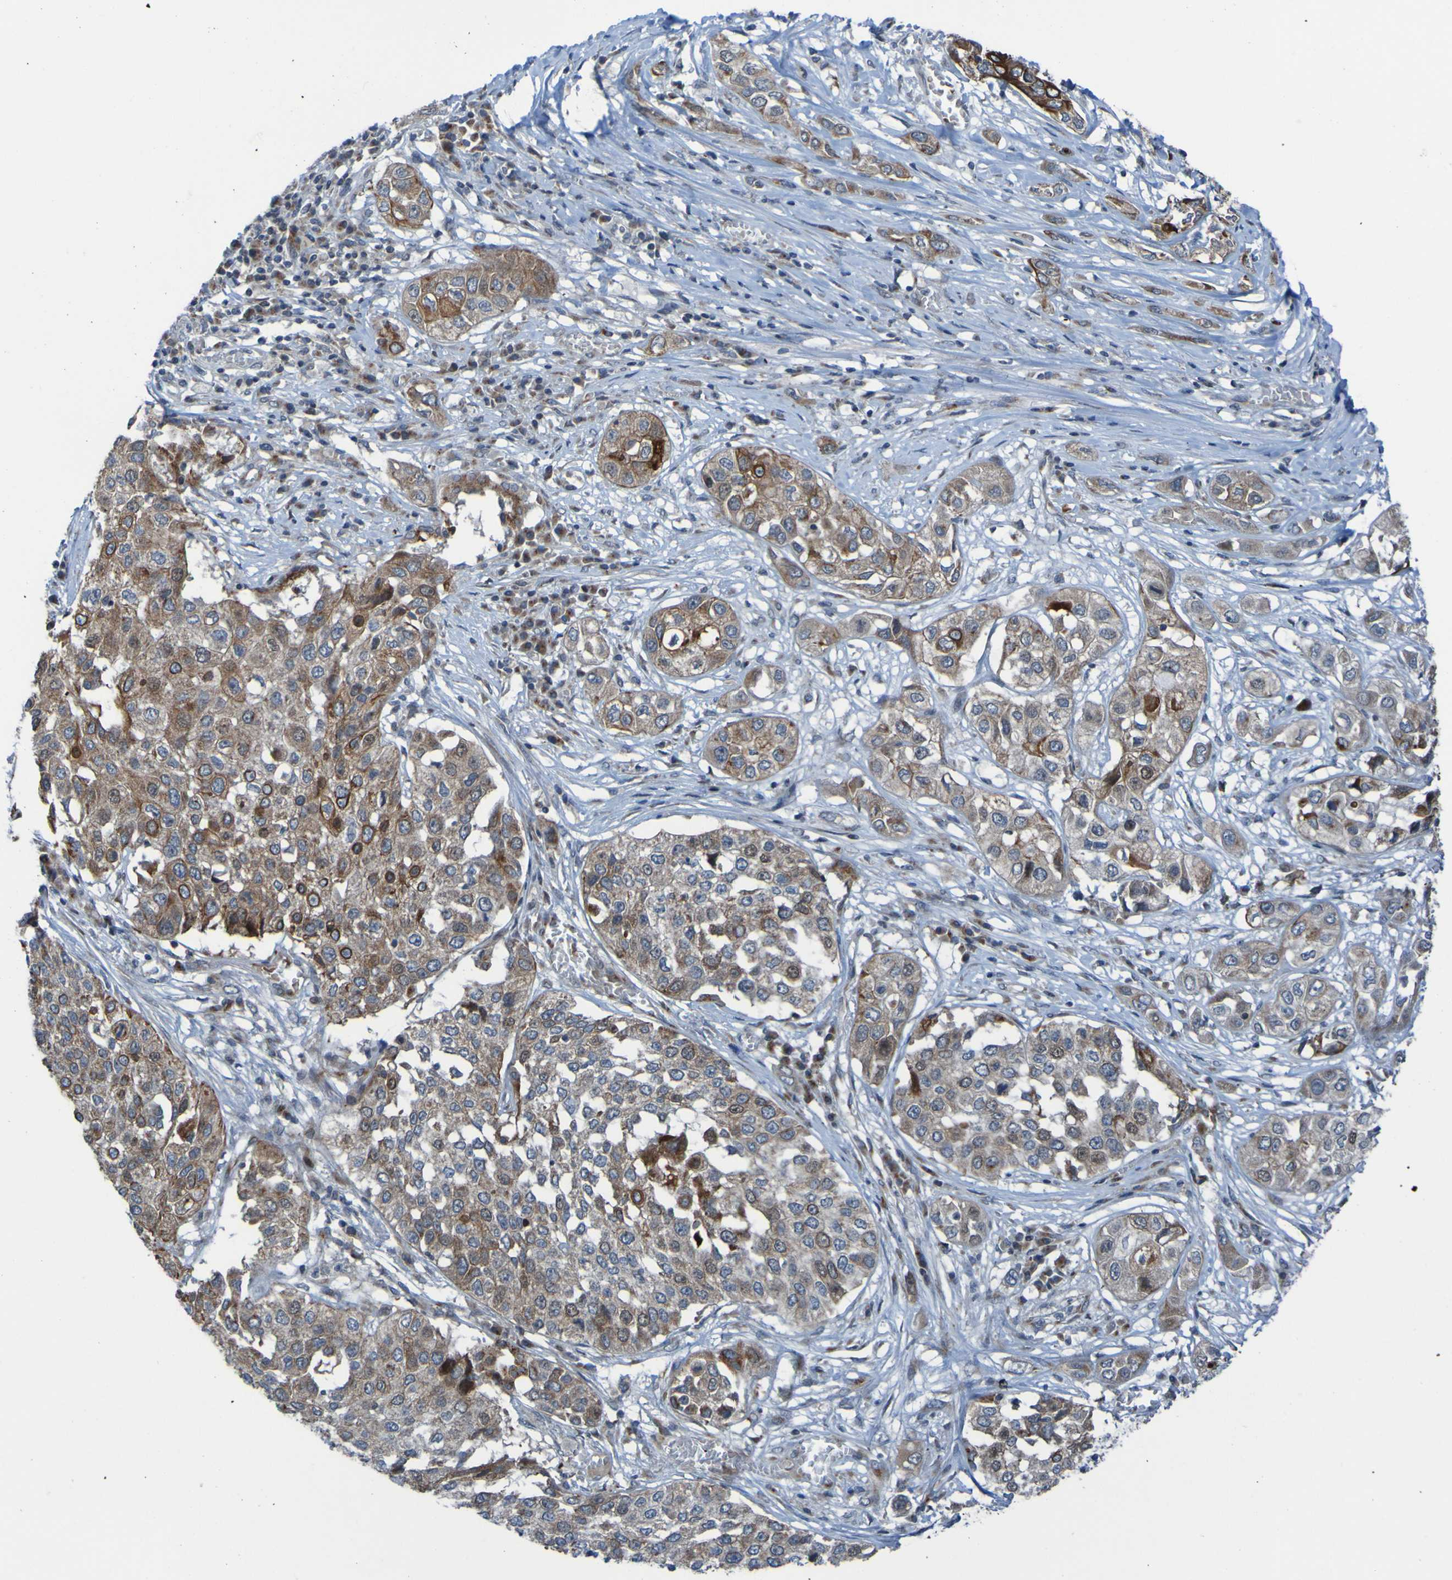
{"staining": {"intensity": "moderate", "quantity": ">75%", "location": "cytoplasmic/membranous"}, "tissue": "lung cancer", "cell_type": "Tumor cells", "image_type": "cancer", "snomed": [{"axis": "morphology", "description": "Squamous cell carcinoma, NOS"}, {"axis": "topography", "description": "Lung"}], "caption": "An IHC image of tumor tissue is shown. Protein staining in brown shows moderate cytoplasmic/membranous positivity in lung cancer within tumor cells. The staining was performed using DAB (3,3'-diaminobenzidine), with brown indicating positive protein expression. Nuclei are stained blue with hematoxylin.", "gene": "UNG", "patient": {"sex": "male", "age": 71}}